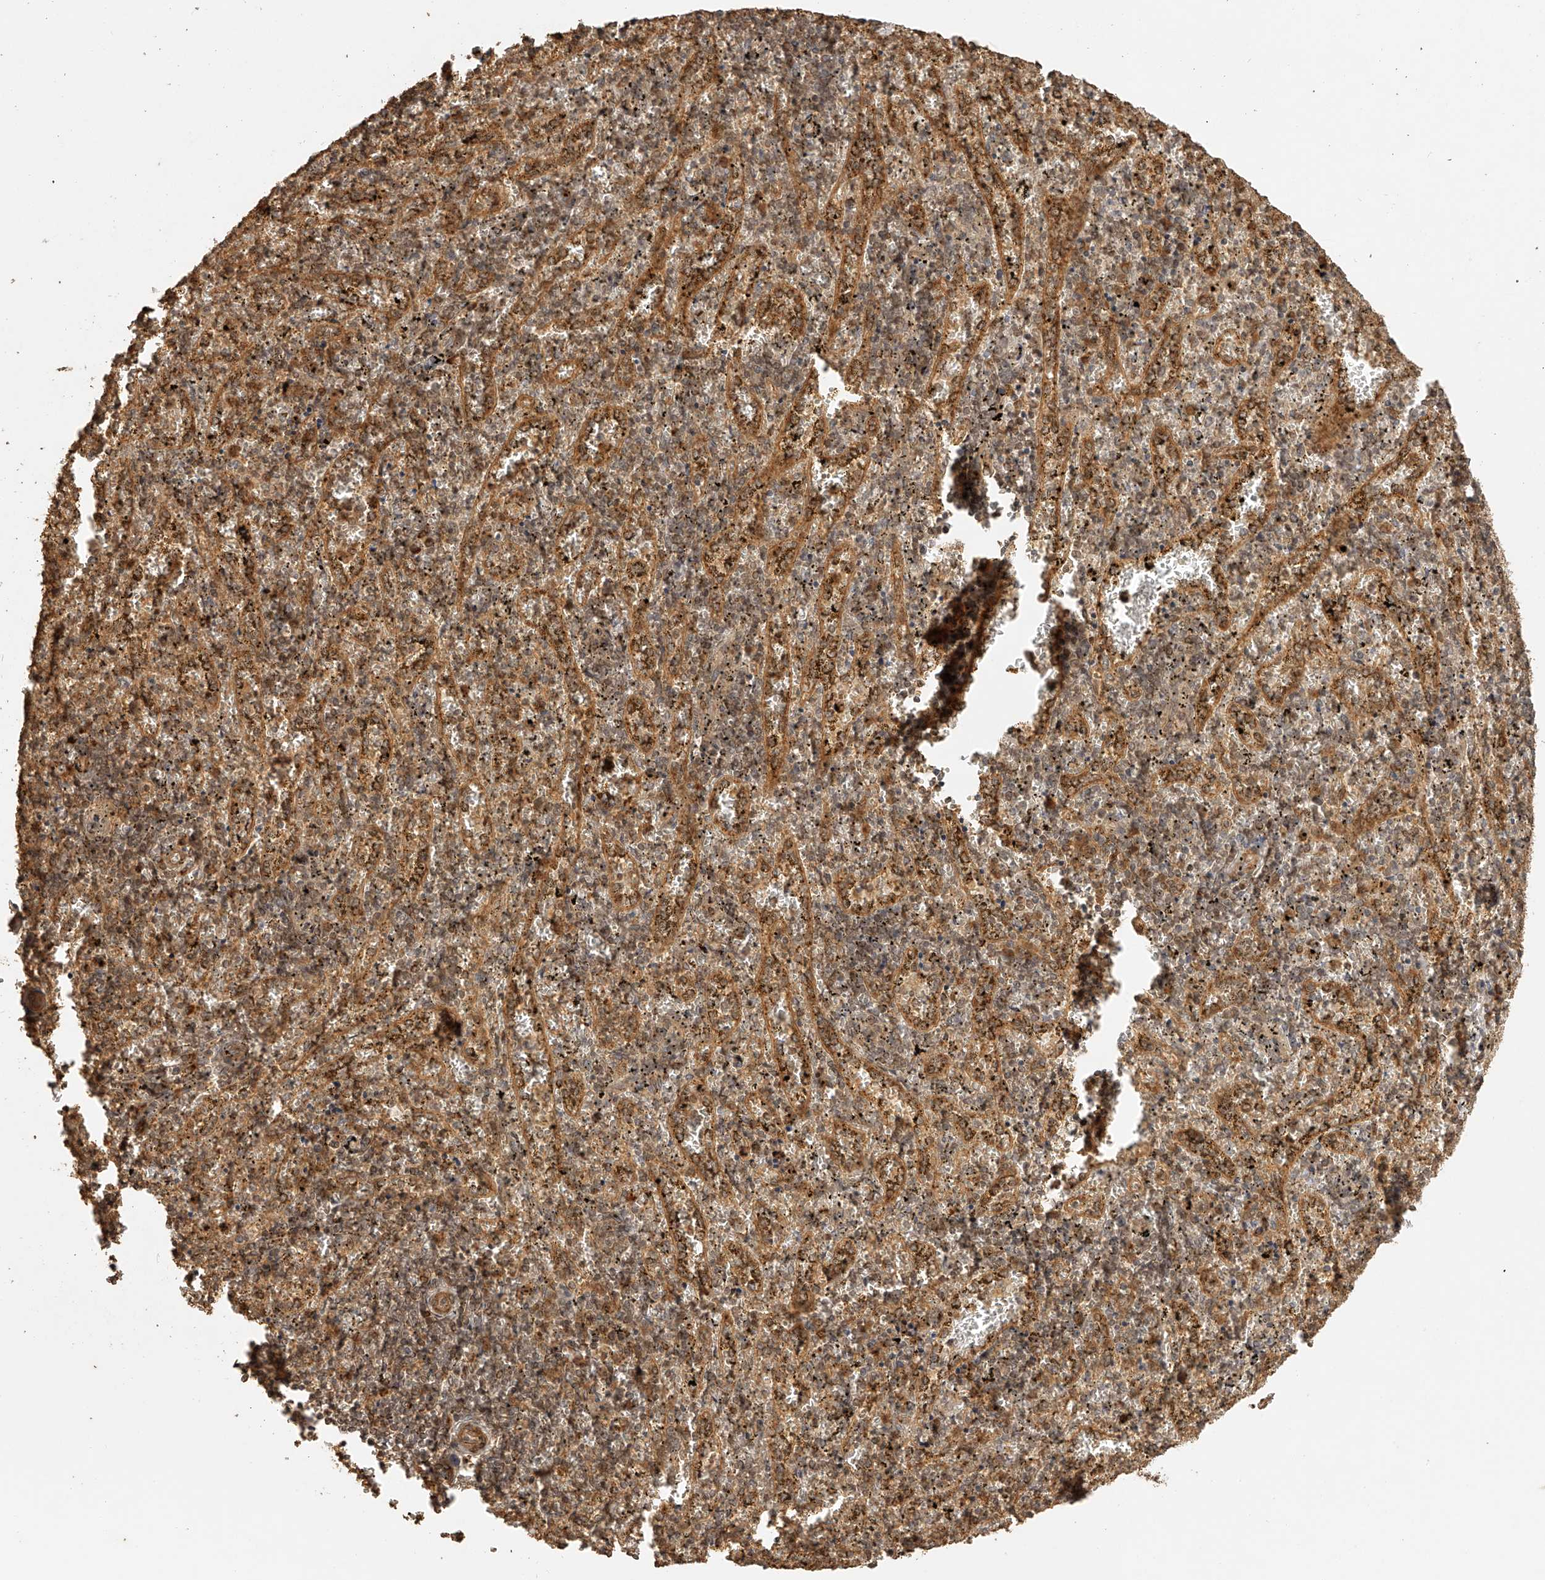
{"staining": {"intensity": "moderate", "quantity": ">75%", "location": "cytoplasmic/membranous"}, "tissue": "spleen", "cell_type": "Cells in red pulp", "image_type": "normal", "snomed": [{"axis": "morphology", "description": "Normal tissue, NOS"}, {"axis": "topography", "description": "Spleen"}], "caption": "Spleen stained with a brown dye displays moderate cytoplasmic/membranous positive staining in approximately >75% of cells in red pulp.", "gene": "BCL2L11", "patient": {"sex": "male", "age": 11}}